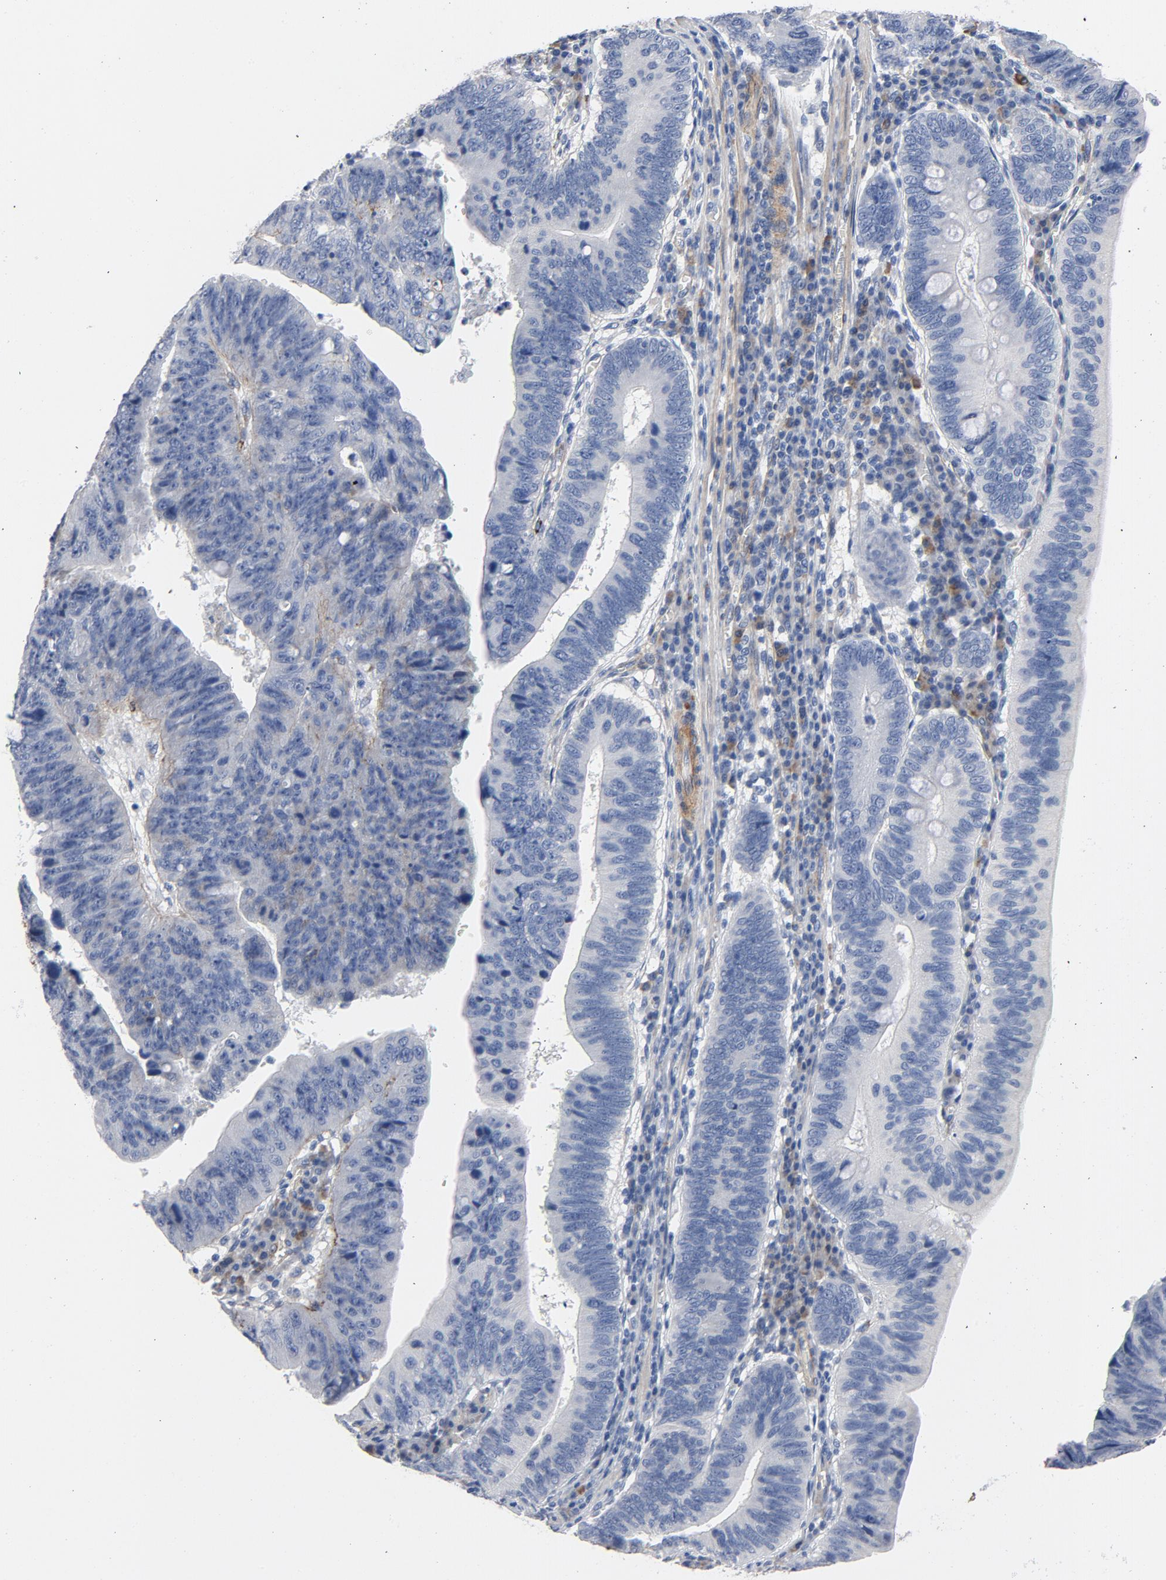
{"staining": {"intensity": "negative", "quantity": "none", "location": "none"}, "tissue": "stomach cancer", "cell_type": "Tumor cells", "image_type": "cancer", "snomed": [{"axis": "morphology", "description": "Adenocarcinoma, NOS"}, {"axis": "topography", "description": "Stomach"}], "caption": "Stomach cancer stained for a protein using immunohistochemistry (IHC) reveals no expression tumor cells.", "gene": "LAMC1", "patient": {"sex": "male", "age": 59}}